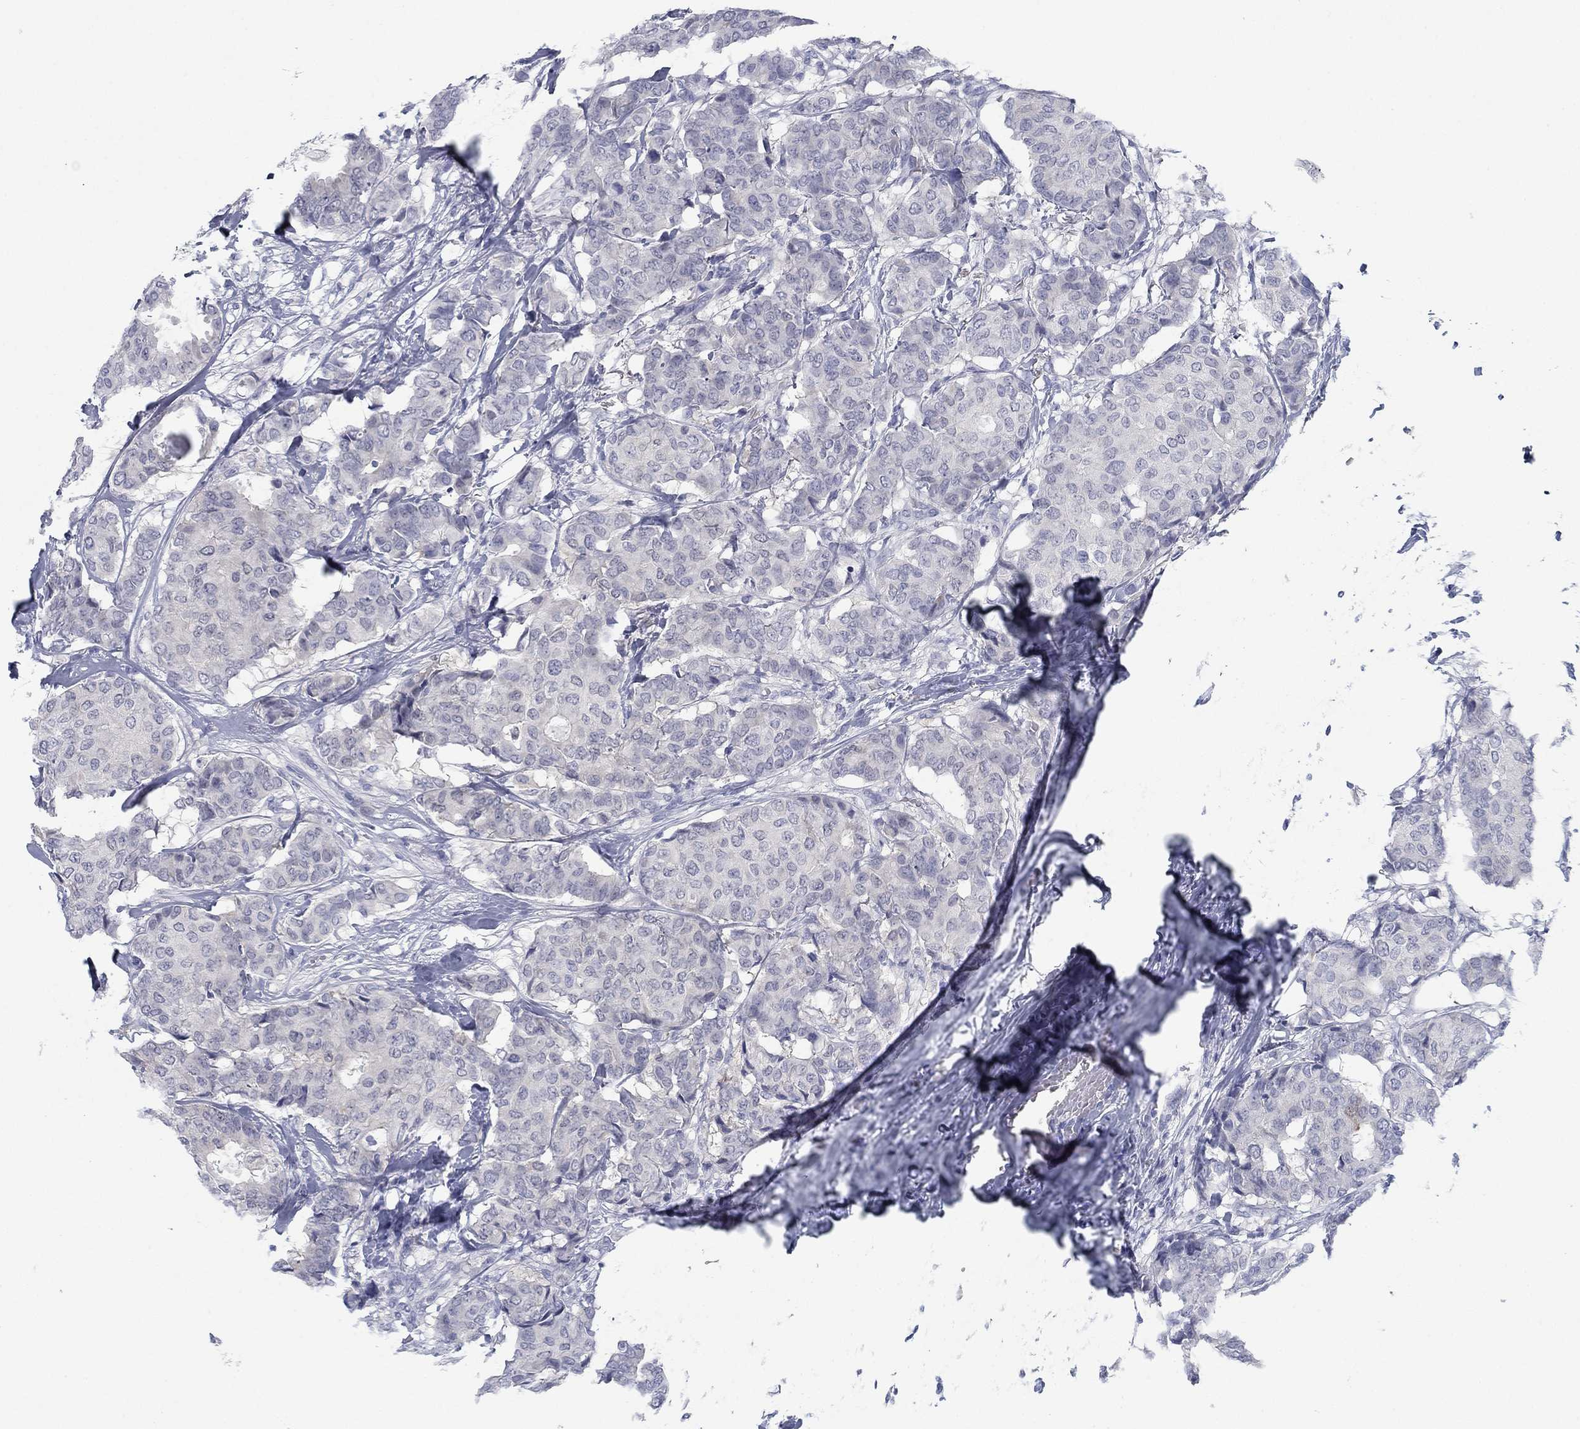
{"staining": {"intensity": "negative", "quantity": "none", "location": "none"}, "tissue": "breast cancer", "cell_type": "Tumor cells", "image_type": "cancer", "snomed": [{"axis": "morphology", "description": "Duct carcinoma"}, {"axis": "topography", "description": "Breast"}], "caption": "Immunohistochemical staining of breast cancer displays no significant positivity in tumor cells. (DAB (3,3'-diaminobenzidine) immunohistochemistry (IHC) visualized using brightfield microscopy, high magnification).", "gene": "DNAL1", "patient": {"sex": "female", "age": 75}}